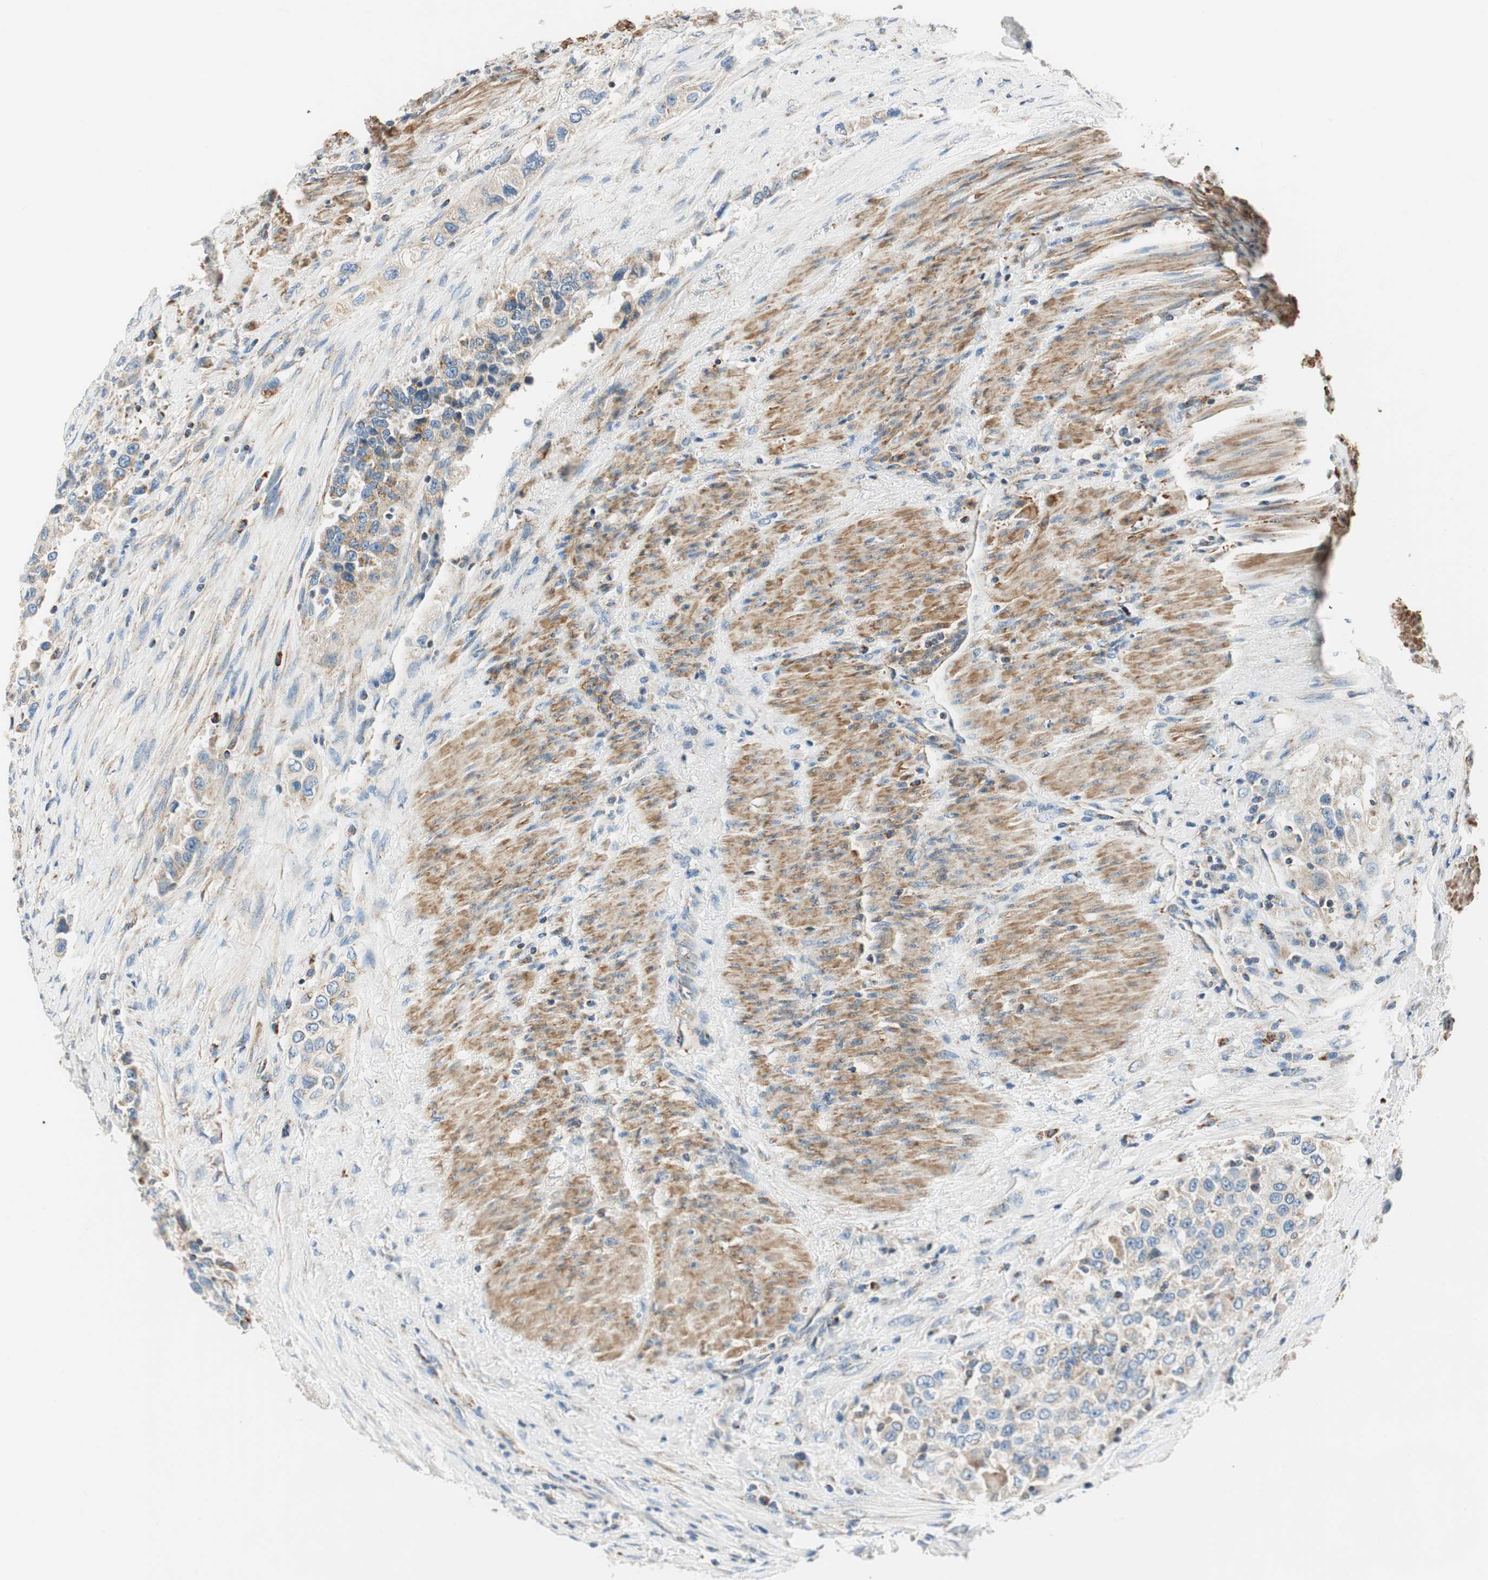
{"staining": {"intensity": "weak", "quantity": ">75%", "location": "cytoplasmic/membranous"}, "tissue": "urothelial cancer", "cell_type": "Tumor cells", "image_type": "cancer", "snomed": [{"axis": "morphology", "description": "Urothelial carcinoma, High grade"}, {"axis": "topography", "description": "Urinary bladder"}], "caption": "Tumor cells reveal low levels of weak cytoplasmic/membranous positivity in approximately >75% of cells in human urothelial cancer. (DAB (3,3'-diaminobenzidine) = brown stain, brightfield microscopy at high magnification).", "gene": "RORB", "patient": {"sex": "female", "age": 80}}